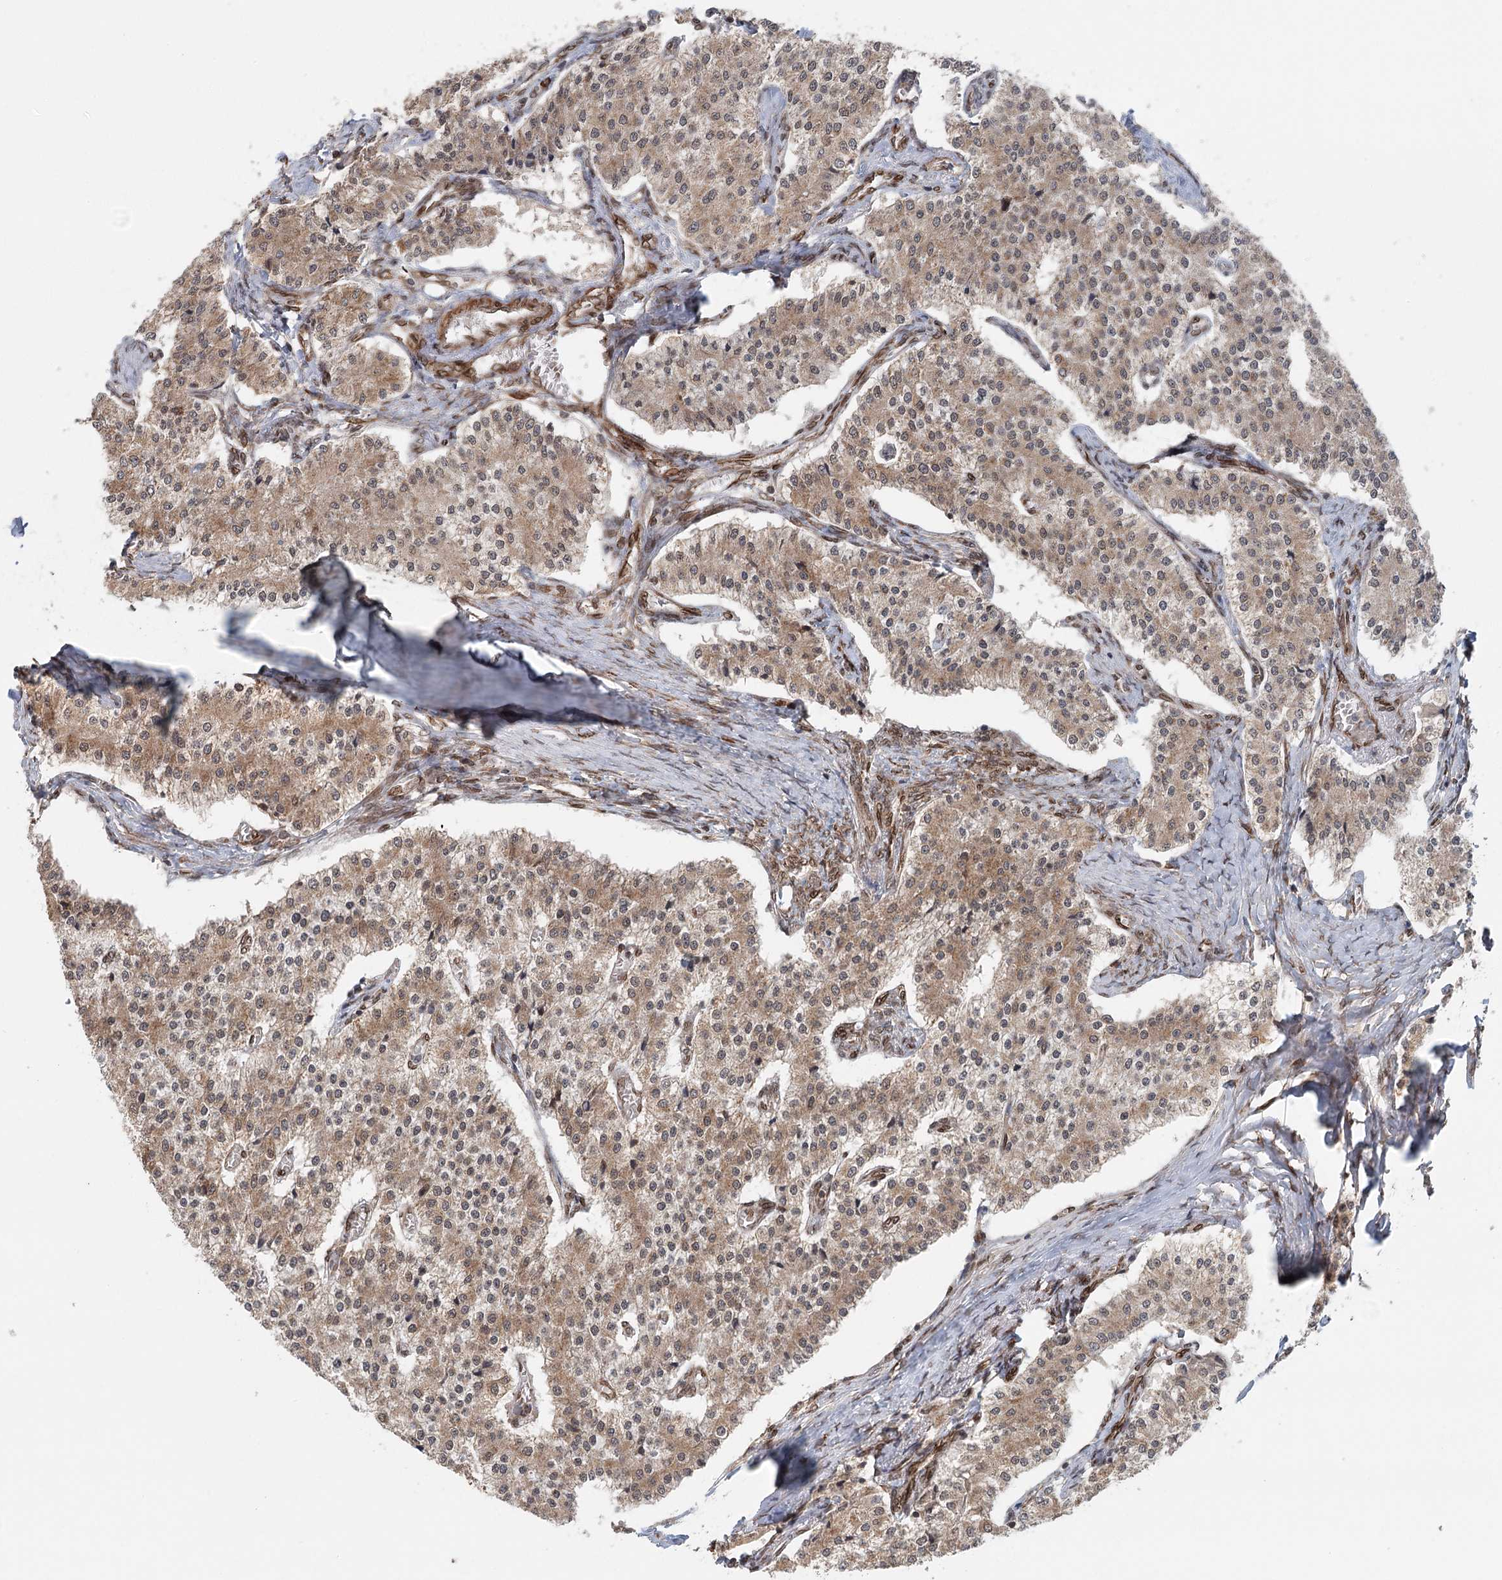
{"staining": {"intensity": "moderate", "quantity": ">75%", "location": "cytoplasmic/membranous"}, "tissue": "carcinoid", "cell_type": "Tumor cells", "image_type": "cancer", "snomed": [{"axis": "morphology", "description": "Carcinoid, malignant, NOS"}, {"axis": "topography", "description": "Colon"}], "caption": "An immunohistochemistry photomicrograph of neoplastic tissue is shown. Protein staining in brown labels moderate cytoplasmic/membranous positivity in carcinoid within tumor cells.", "gene": "BCKDHA", "patient": {"sex": "female", "age": 52}}